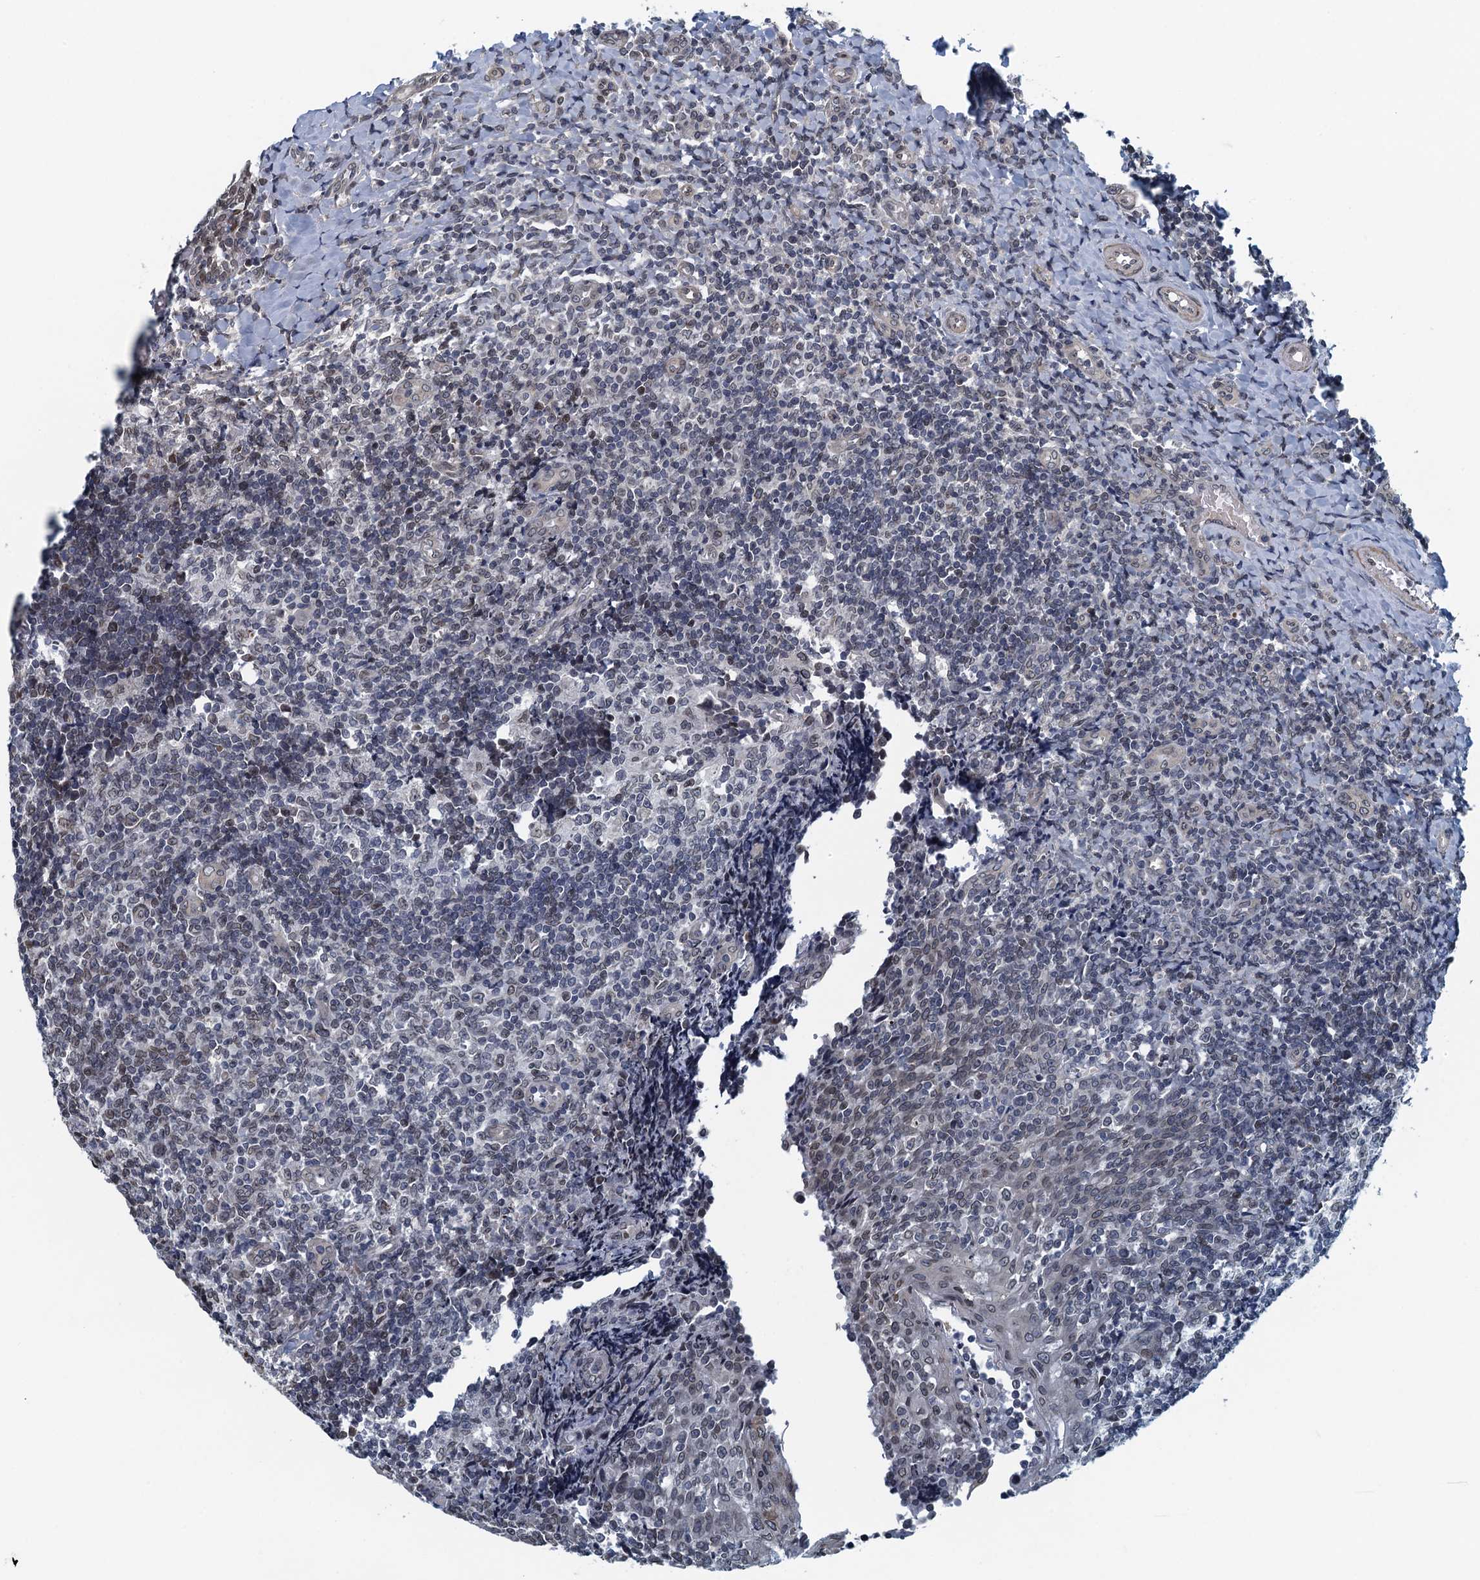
{"staining": {"intensity": "negative", "quantity": "none", "location": "none"}, "tissue": "tonsil", "cell_type": "Germinal center cells", "image_type": "normal", "snomed": [{"axis": "morphology", "description": "Normal tissue, NOS"}, {"axis": "topography", "description": "Tonsil"}], "caption": "Human tonsil stained for a protein using IHC reveals no expression in germinal center cells.", "gene": "CCDC34", "patient": {"sex": "female", "age": 19}}